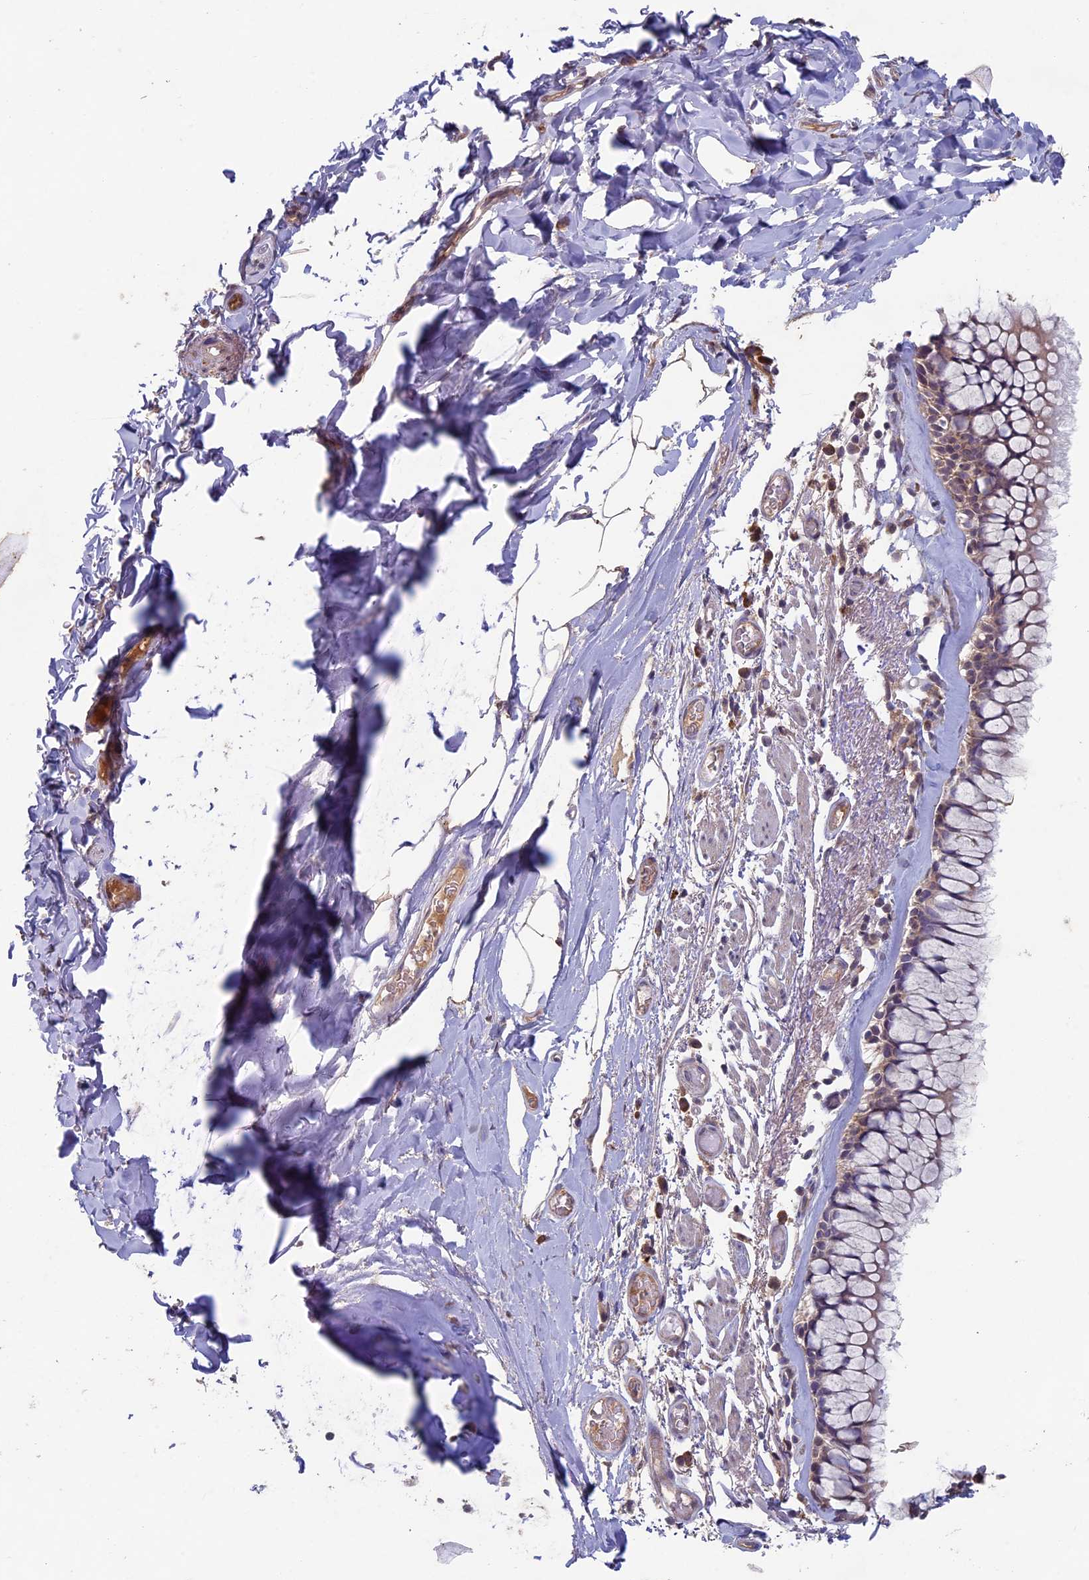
{"staining": {"intensity": "moderate", "quantity": ">75%", "location": "cytoplasmic/membranous"}, "tissue": "bronchus", "cell_type": "Respiratory epithelial cells", "image_type": "normal", "snomed": [{"axis": "morphology", "description": "Normal tissue, NOS"}, {"axis": "topography", "description": "Bronchus"}], "caption": "Bronchus stained for a protein (brown) demonstrates moderate cytoplasmic/membranous positive expression in about >75% of respiratory epithelial cells.", "gene": "RCCD1", "patient": {"sex": "male", "age": 65}}